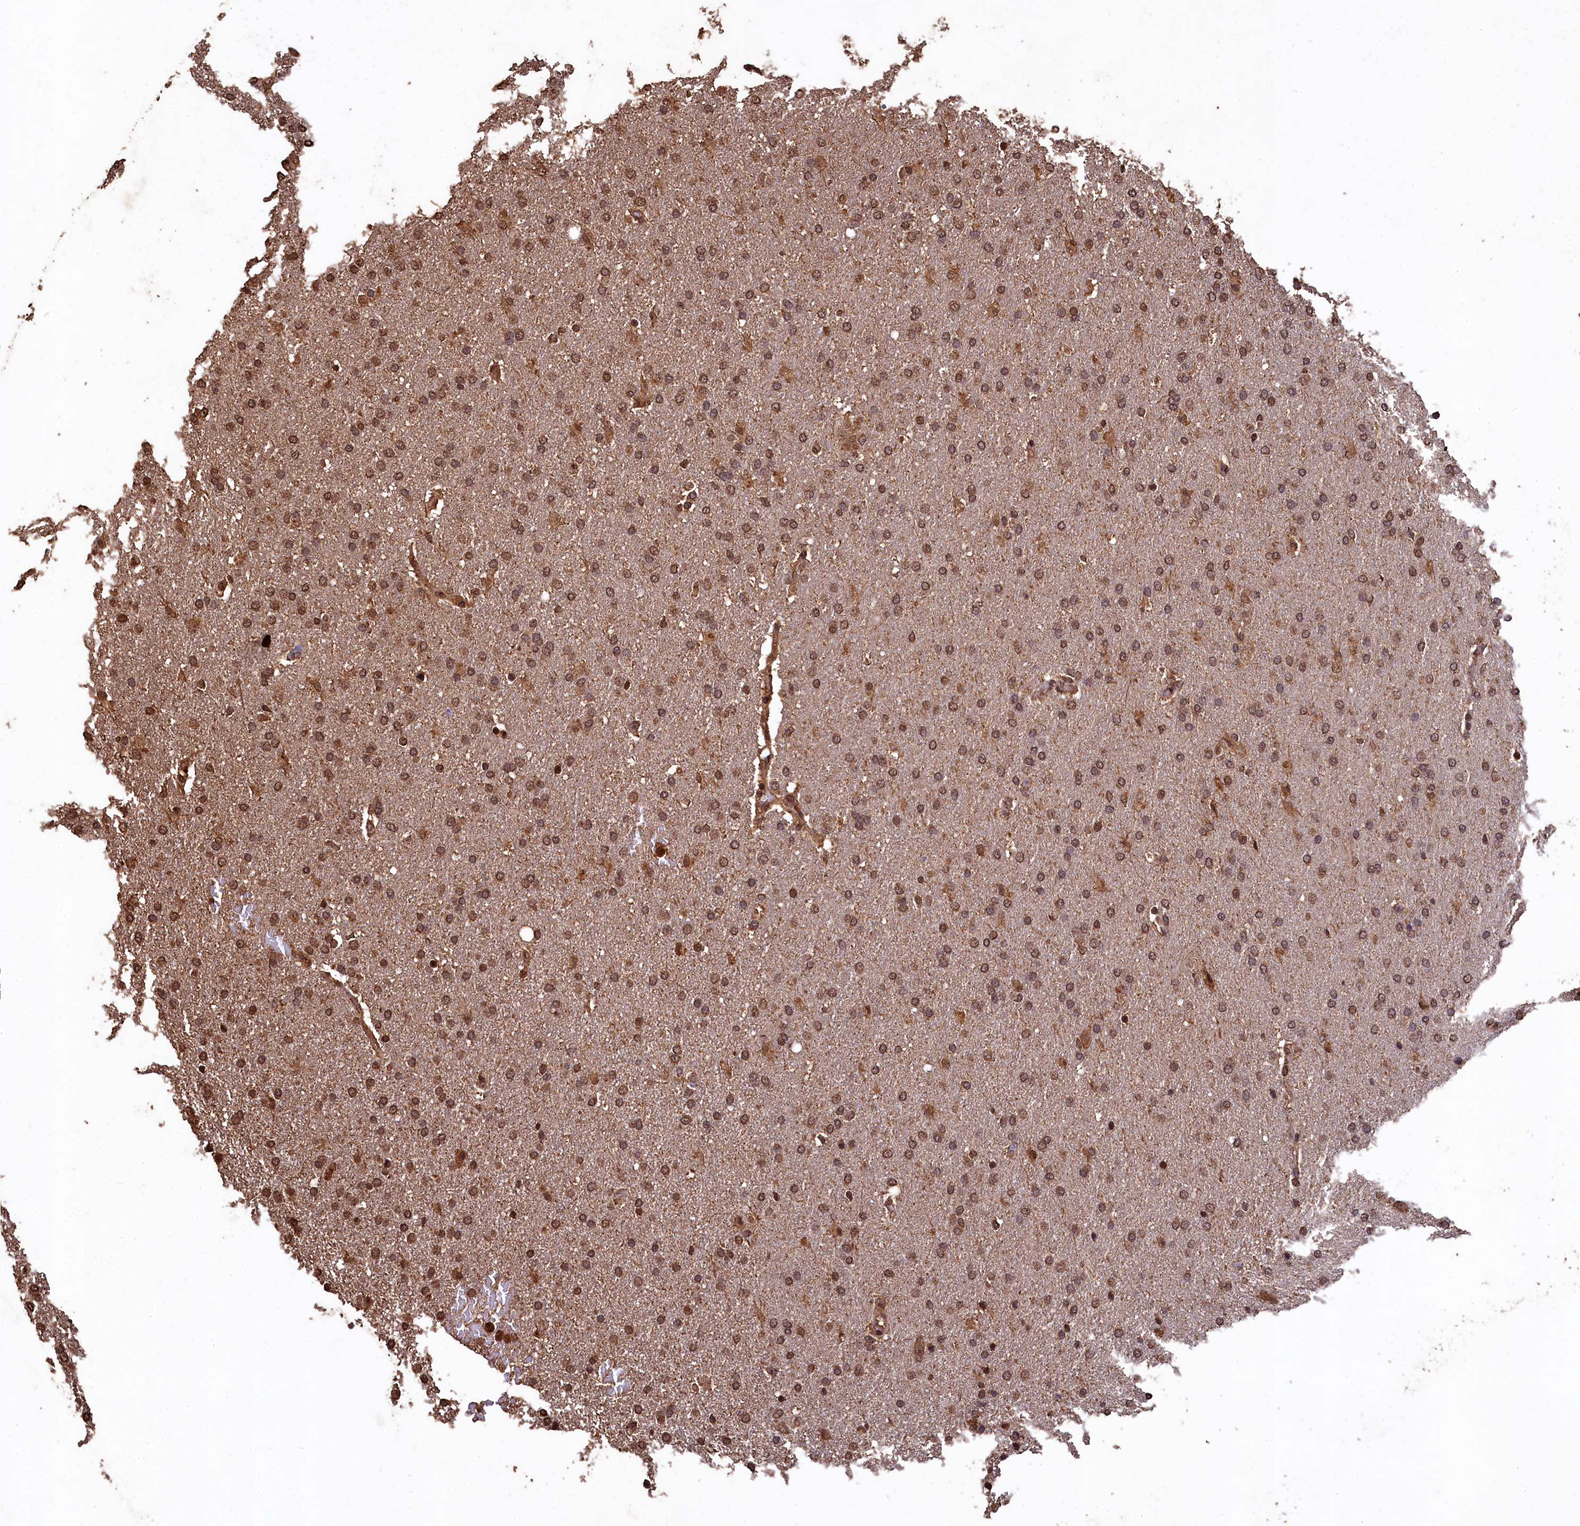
{"staining": {"intensity": "moderate", "quantity": ">75%", "location": "nuclear"}, "tissue": "glioma", "cell_type": "Tumor cells", "image_type": "cancer", "snomed": [{"axis": "morphology", "description": "Glioma, malignant, High grade"}, {"axis": "topography", "description": "Brain"}], "caption": "The photomicrograph reveals immunohistochemical staining of glioma. There is moderate nuclear staining is identified in about >75% of tumor cells.", "gene": "CEP57L1", "patient": {"sex": "male", "age": 72}}